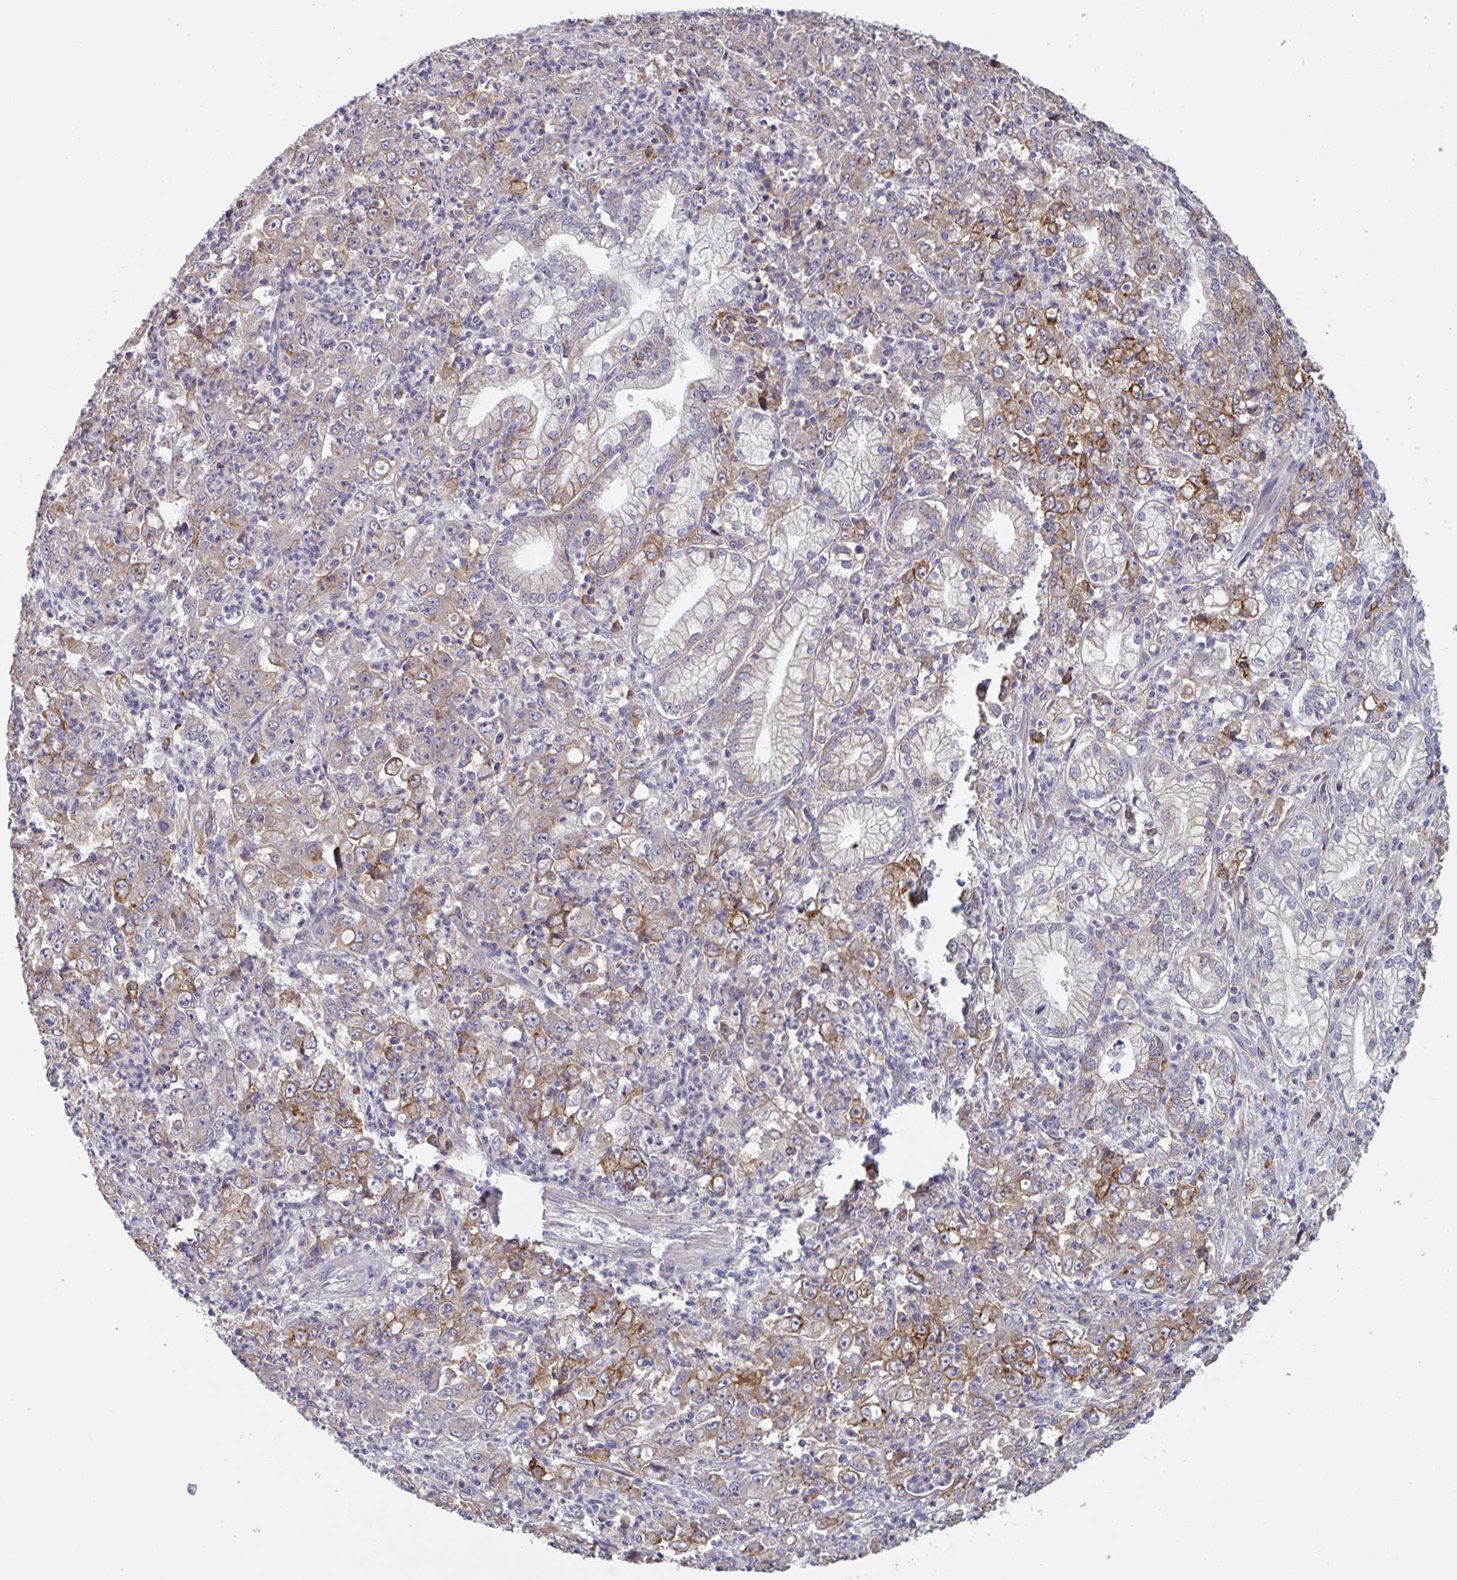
{"staining": {"intensity": "moderate", "quantity": "<25%", "location": "cytoplasmic/membranous"}, "tissue": "stomach cancer", "cell_type": "Tumor cells", "image_type": "cancer", "snomed": [{"axis": "morphology", "description": "Adenocarcinoma, NOS"}, {"axis": "topography", "description": "Stomach, lower"}], "caption": "This histopathology image displays immunohistochemistry (IHC) staining of human adenocarcinoma (stomach), with low moderate cytoplasmic/membranous positivity in about <25% of tumor cells.", "gene": "CD1E", "patient": {"sex": "female", "age": 71}}